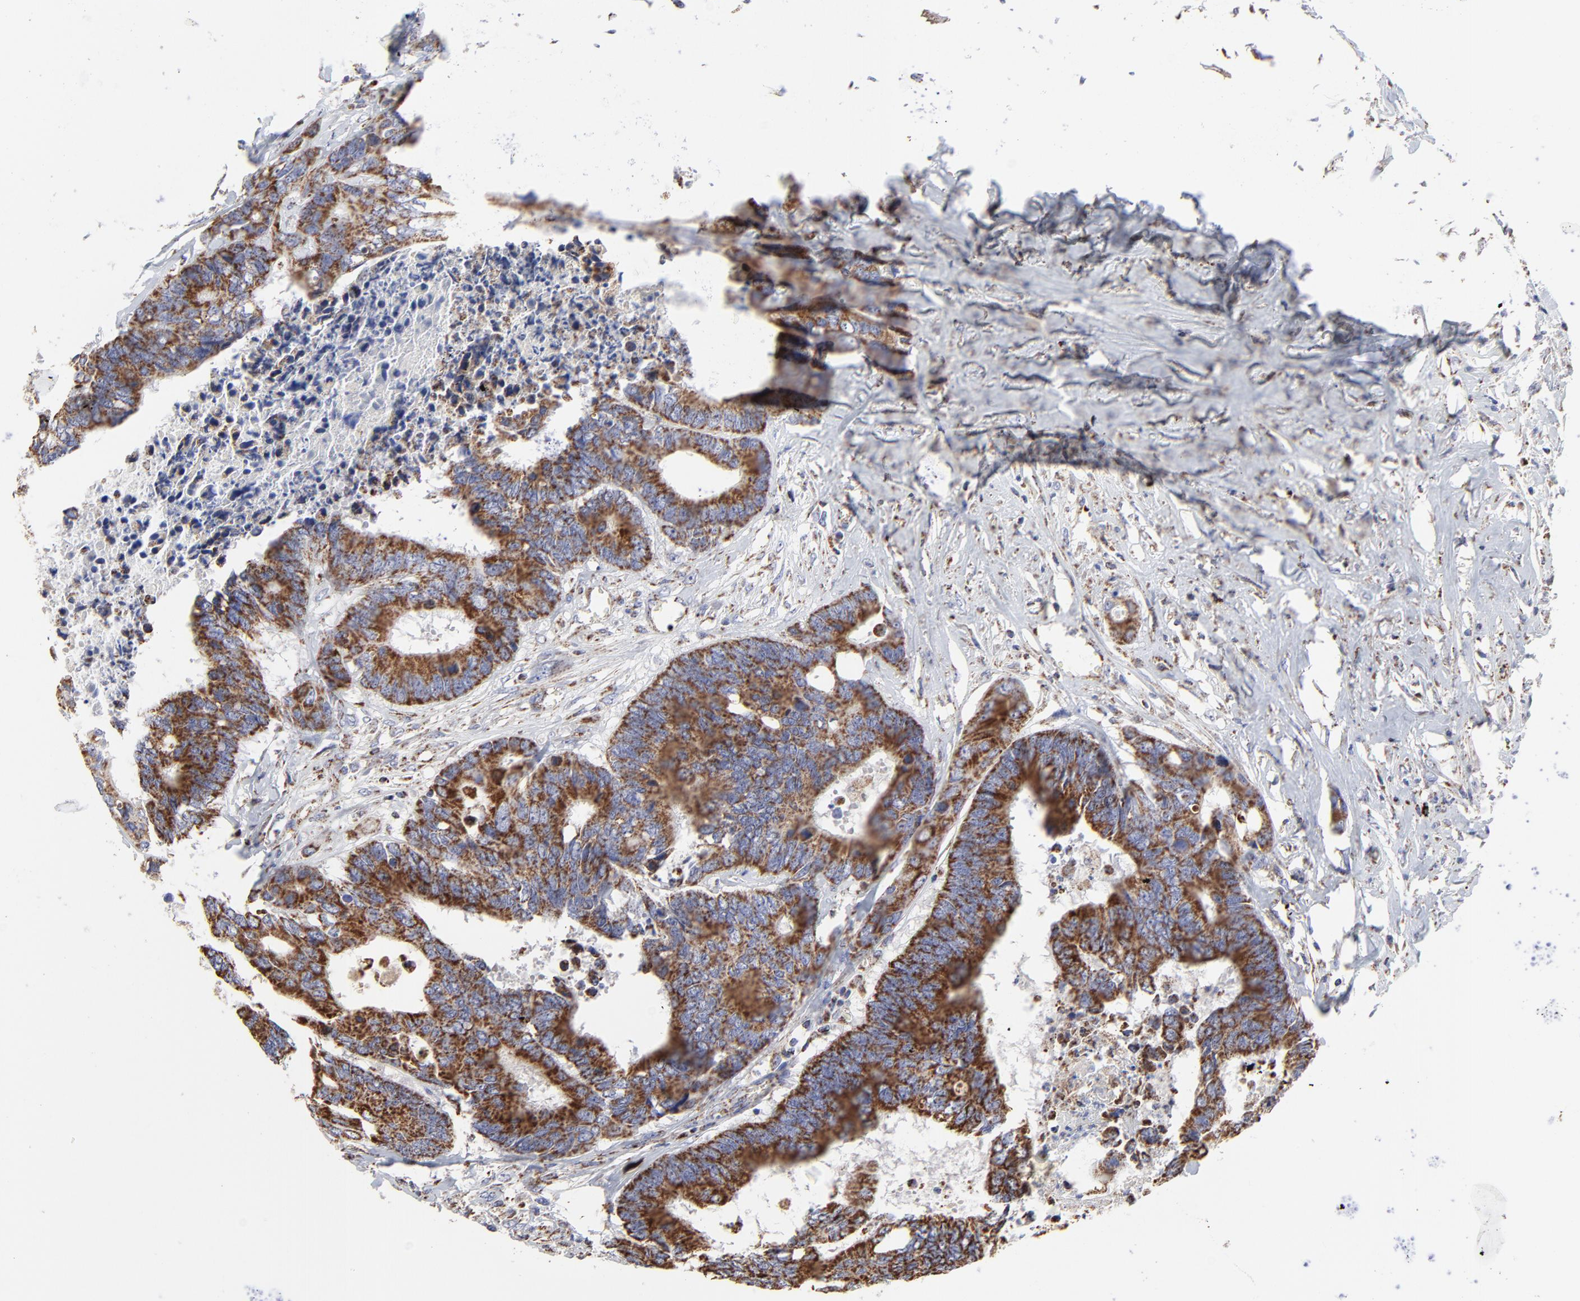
{"staining": {"intensity": "strong", "quantity": ">75%", "location": "cytoplasmic/membranous"}, "tissue": "colorectal cancer", "cell_type": "Tumor cells", "image_type": "cancer", "snomed": [{"axis": "morphology", "description": "Adenocarcinoma, NOS"}, {"axis": "topography", "description": "Rectum"}], "caption": "Immunohistochemical staining of human colorectal adenocarcinoma demonstrates strong cytoplasmic/membranous protein positivity in about >75% of tumor cells.", "gene": "PINK1", "patient": {"sex": "male", "age": 55}}